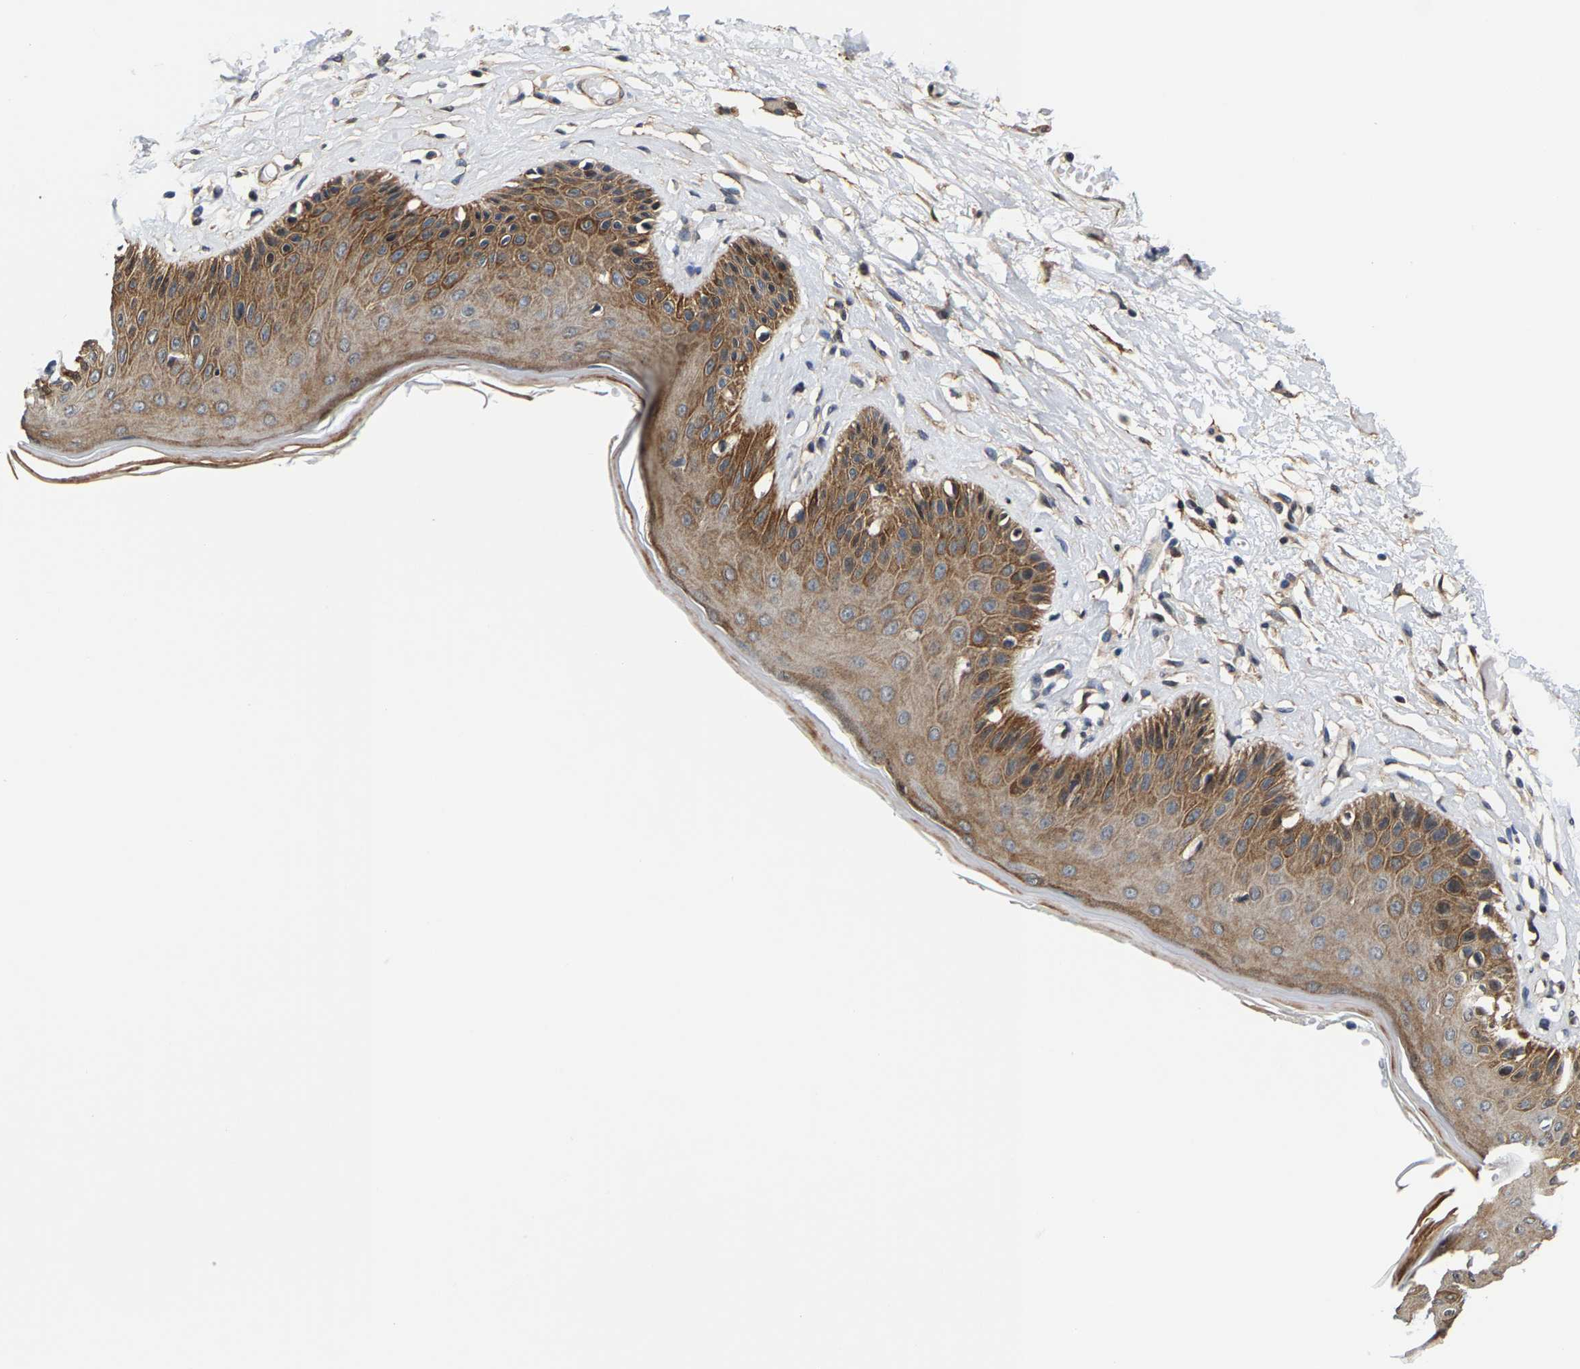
{"staining": {"intensity": "moderate", "quantity": ">75%", "location": "cytoplasmic/membranous"}, "tissue": "skin", "cell_type": "Epidermal cells", "image_type": "normal", "snomed": [{"axis": "morphology", "description": "Normal tissue, NOS"}, {"axis": "topography", "description": "Vulva"}], "caption": "This histopathology image exhibits benign skin stained with immunohistochemistry (IHC) to label a protein in brown. The cytoplasmic/membranous of epidermal cells show moderate positivity for the protein. Nuclei are counter-stained blue.", "gene": "GTPBP10", "patient": {"sex": "female", "age": 73}}